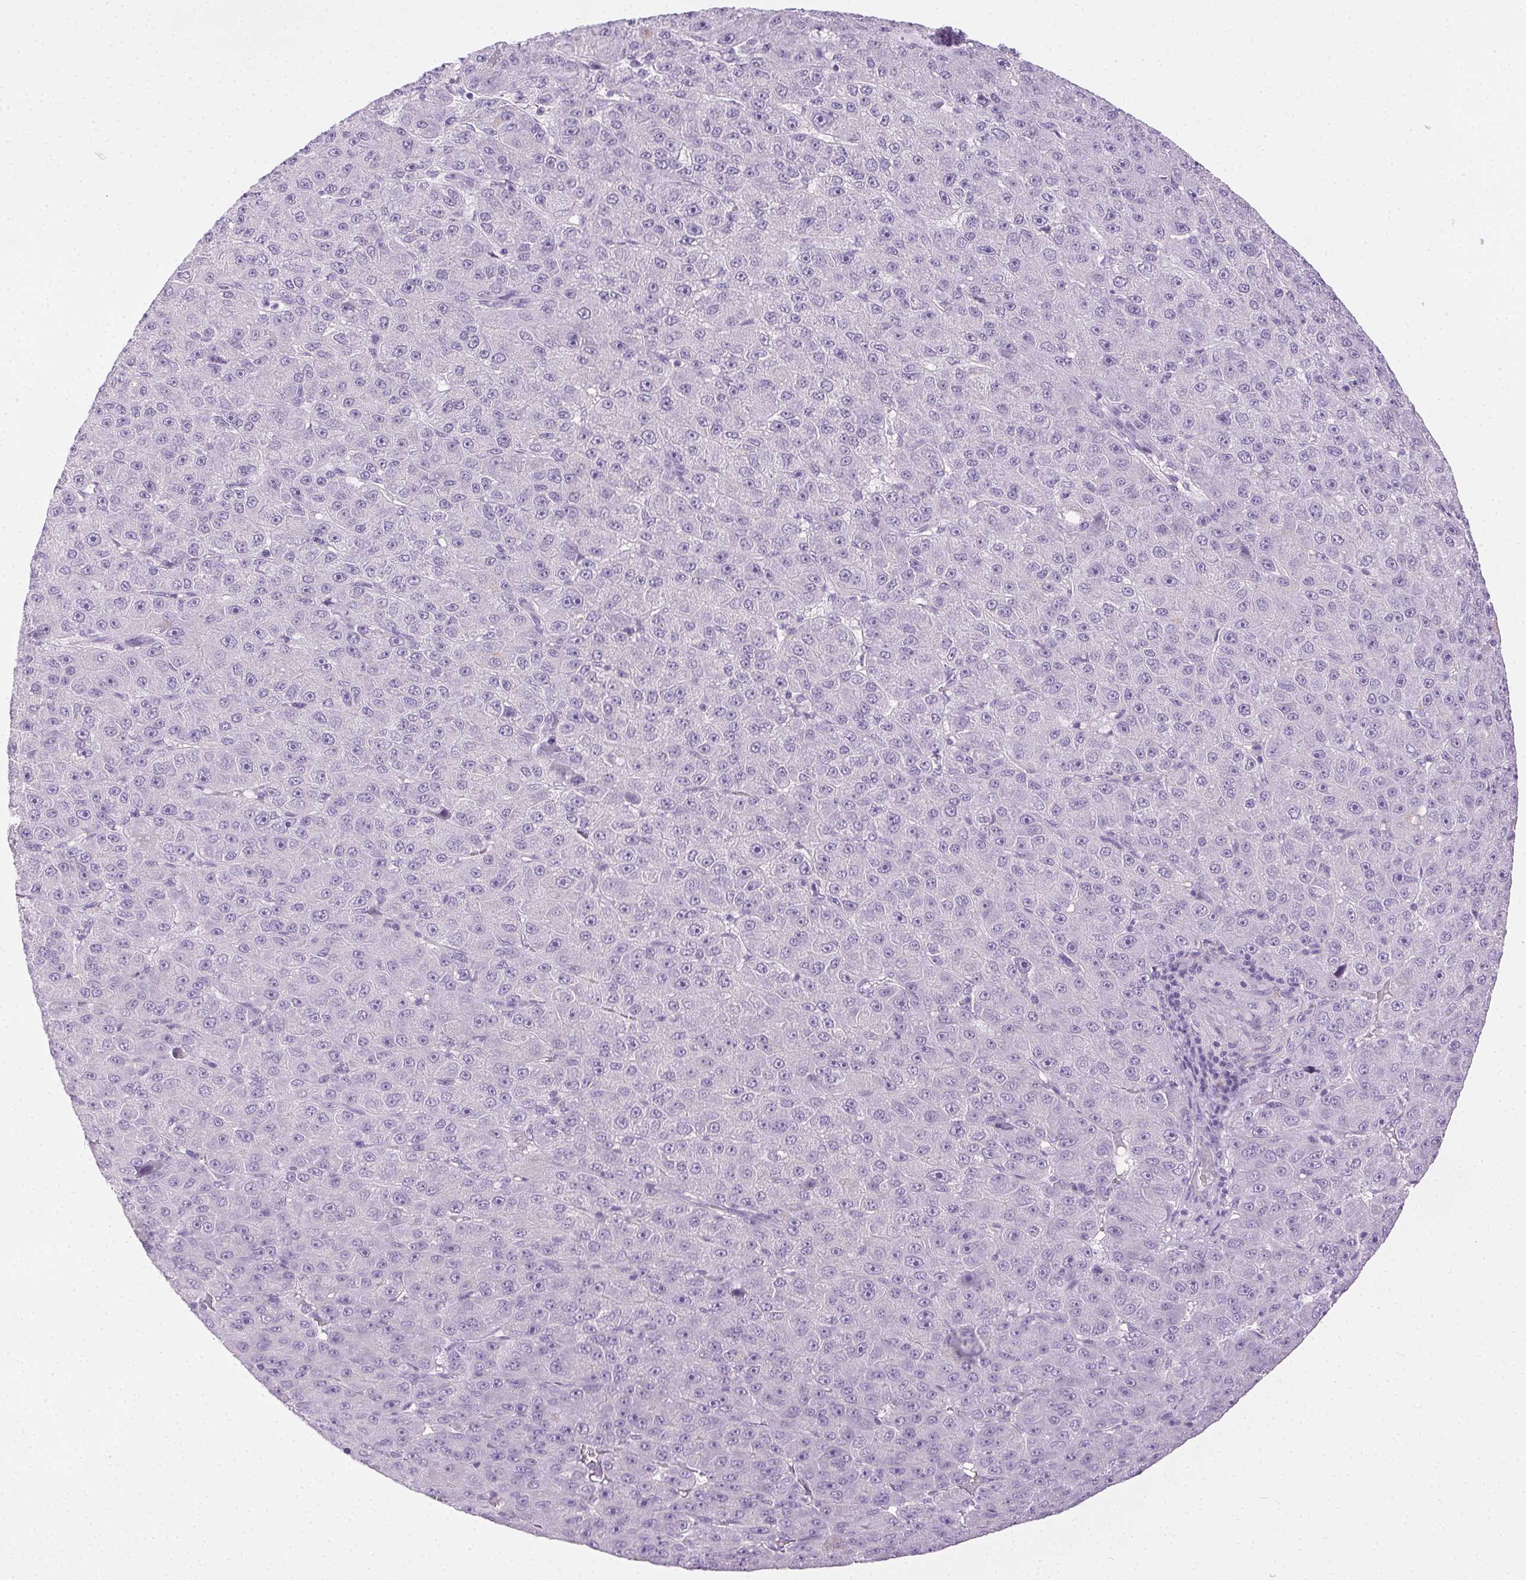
{"staining": {"intensity": "negative", "quantity": "none", "location": "none"}, "tissue": "liver cancer", "cell_type": "Tumor cells", "image_type": "cancer", "snomed": [{"axis": "morphology", "description": "Carcinoma, Hepatocellular, NOS"}, {"axis": "topography", "description": "Liver"}], "caption": "The IHC image has no significant staining in tumor cells of liver hepatocellular carcinoma tissue.", "gene": "C20orf85", "patient": {"sex": "male", "age": 67}}